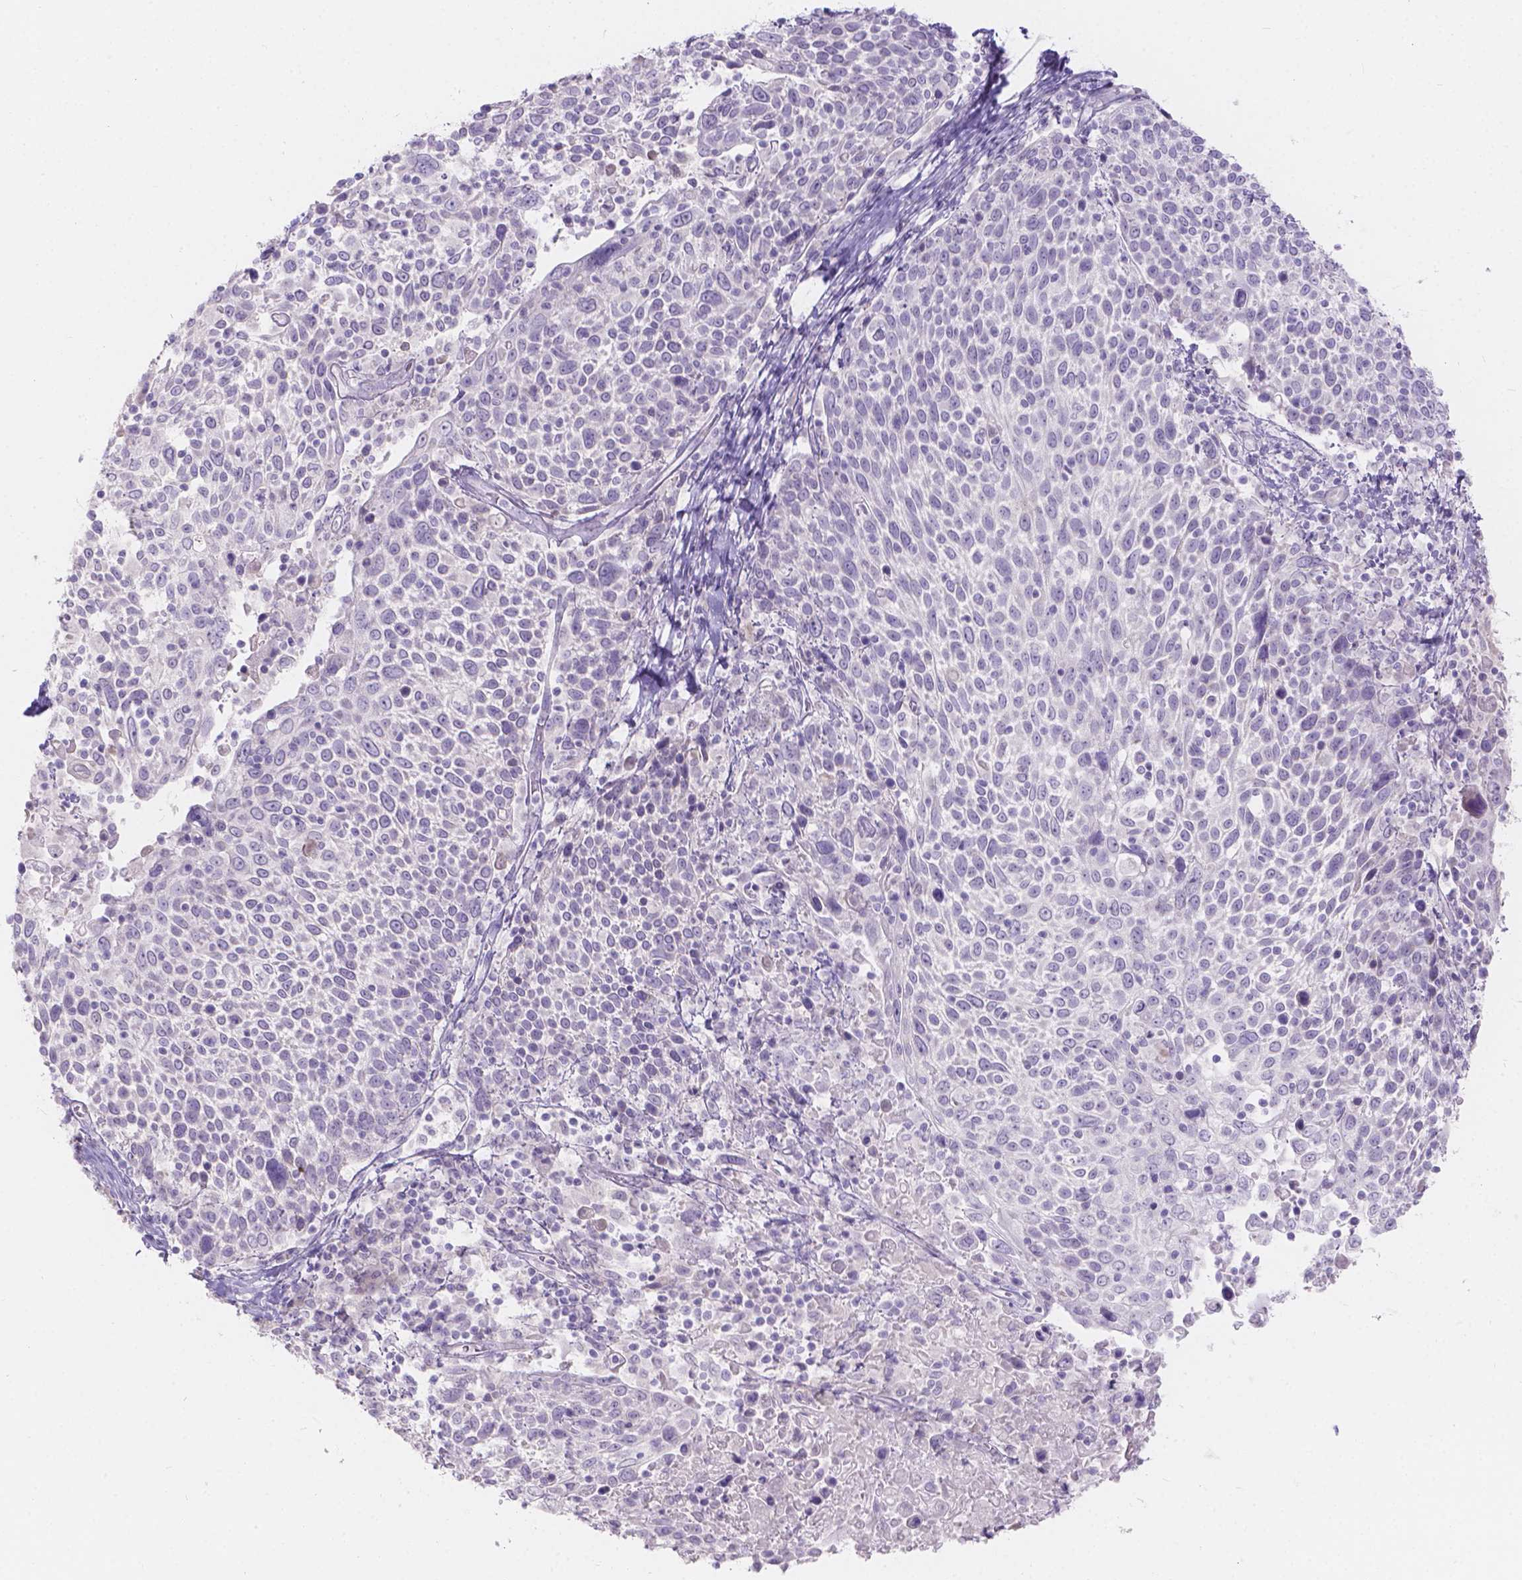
{"staining": {"intensity": "negative", "quantity": "none", "location": "none"}, "tissue": "cervical cancer", "cell_type": "Tumor cells", "image_type": "cancer", "snomed": [{"axis": "morphology", "description": "Squamous cell carcinoma, NOS"}, {"axis": "topography", "description": "Cervix"}], "caption": "Tumor cells are negative for brown protein staining in cervical cancer (squamous cell carcinoma).", "gene": "HTN3", "patient": {"sex": "female", "age": 61}}